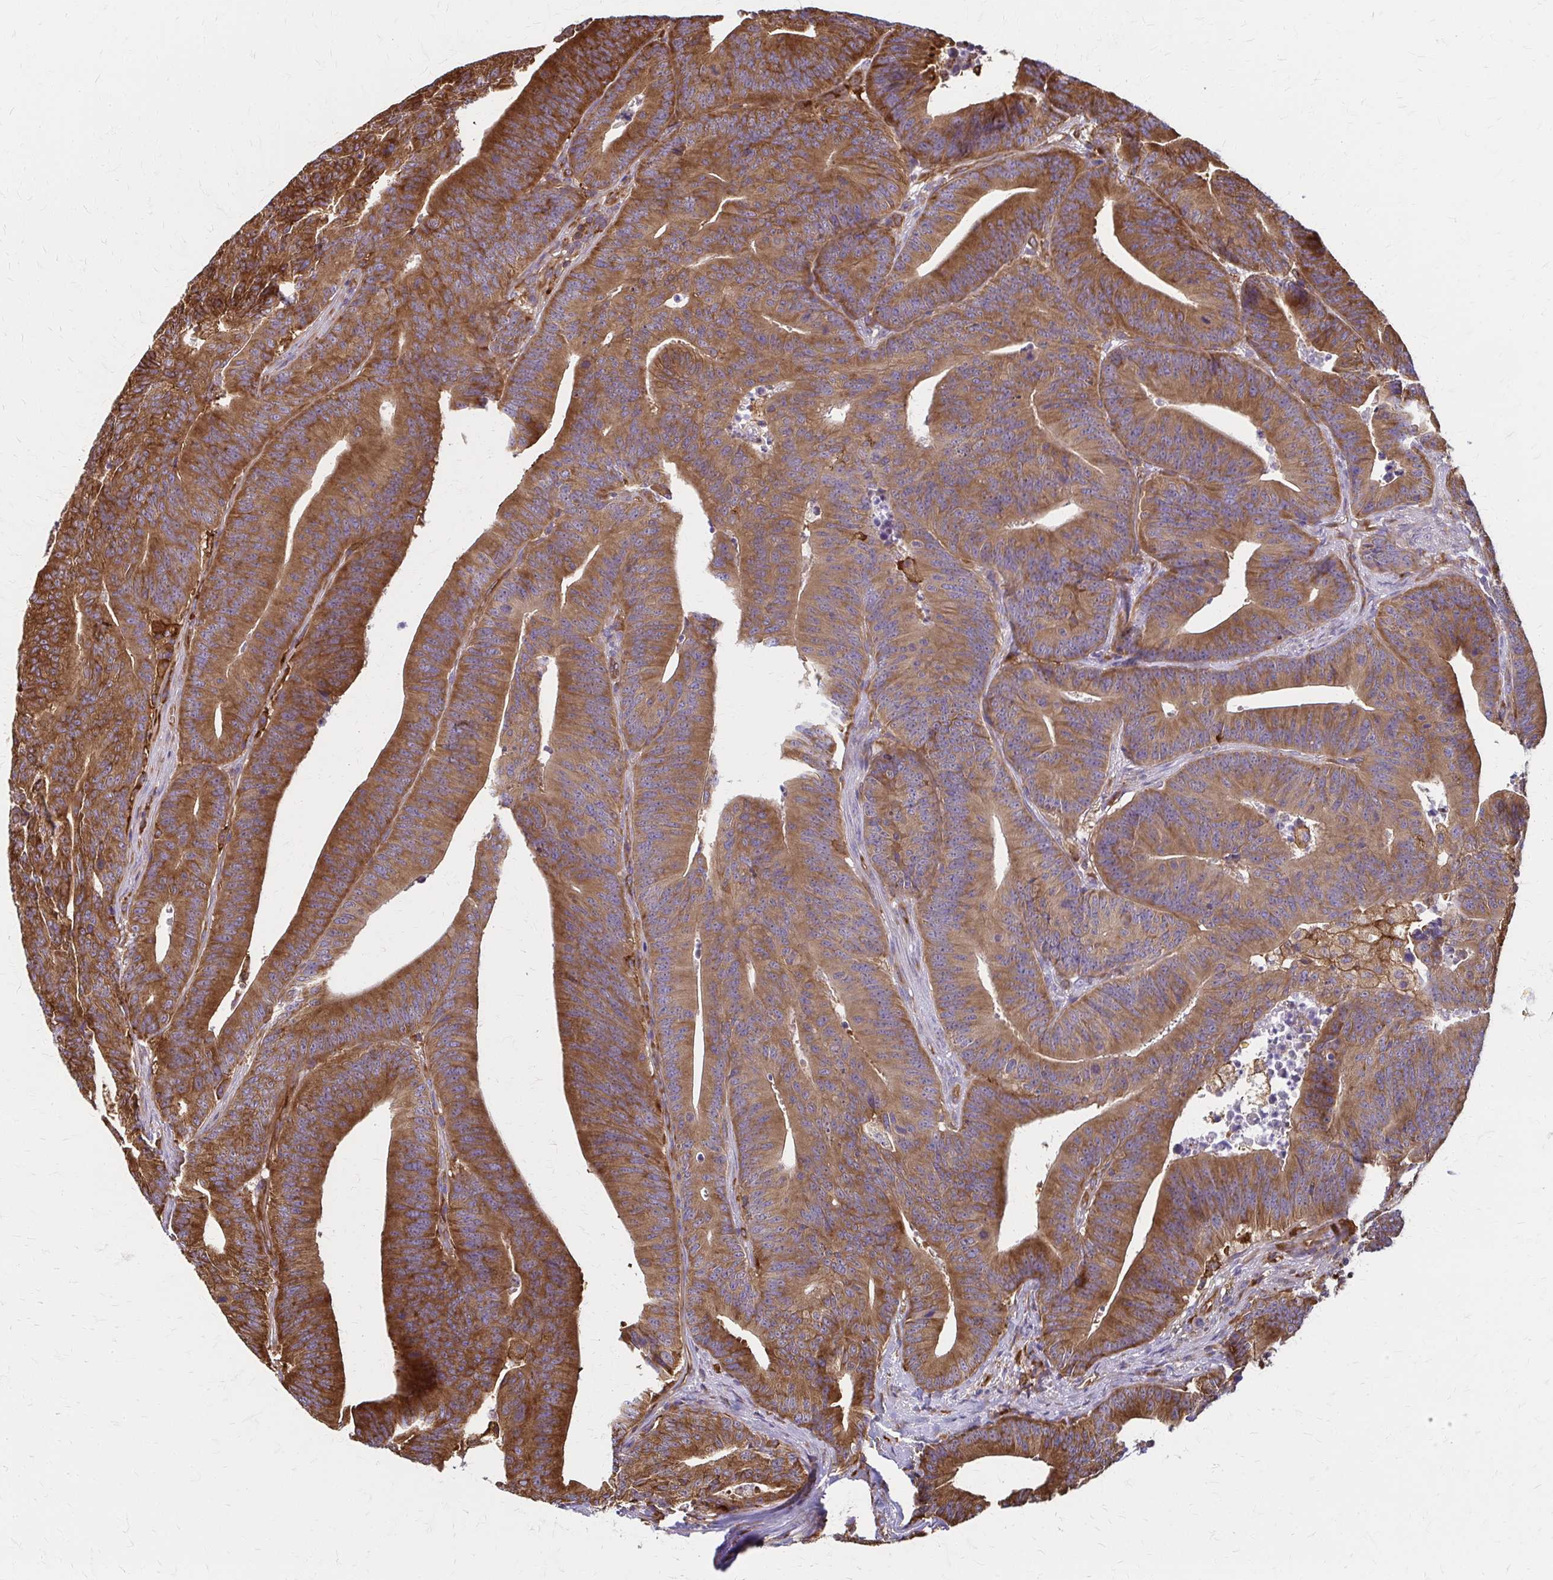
{"staining": {"intensity": "moderate", "quantity": ">75%", "location": "cytoplasmic/membranous"}, "tissue": "colorectal cancer", "cell_type": "Tumor cells", "image_type": "cancer", "snomed": [{"axis": "morphology", "description": "Adenocarcinoma, NOS"}, {"axis": "topography", "description": "Colon"}], "caption": "This photomicrograph exhibits immunohistochemistry staining of colorectal cancer (adenocarcinoma), with medium moderate cytoplasmic/membranous positivity in about >75% of tumor cells.", "gene": "WASF2", "patient": {"sex": "female", "age": 78}}